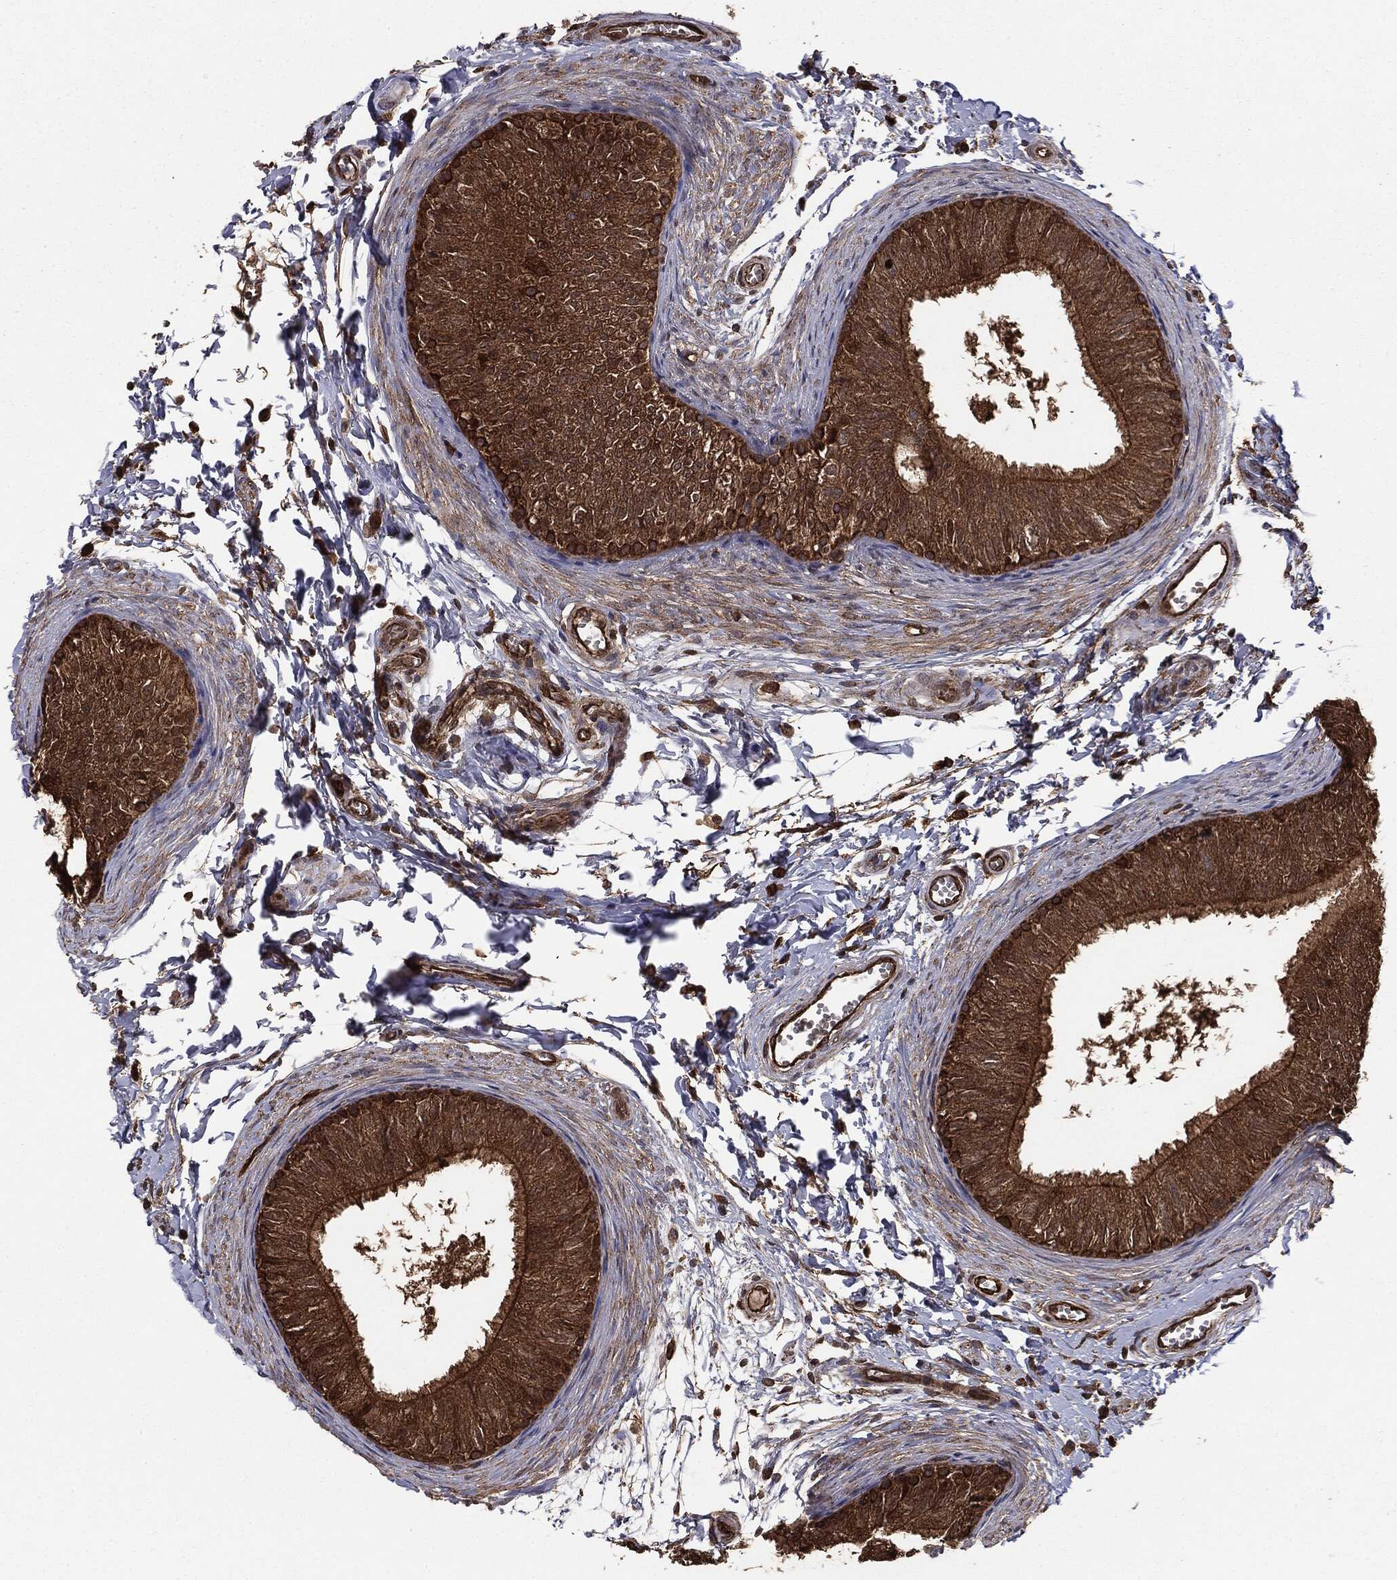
{"staining": {"intensity": "strong", "quantity": ">75%", "location": "cytoplasmic/membranous"}, "tissue": "epididymis", "cell_type": "Glandular cells", "image_type": "normal", "snomed": [{"axis": "morphology", "description": "Normal tissue, NOS"}, {"axis": "topography", "description": "Epididymis"}], "caption": "Immunohistochemical staining of unremarkable human epididymis displays high levels of strong cytoplasmic/membranous staining in approximately >75% of glandular cells.", "gene": "NME1", "patient": {"sex": "male", "age": 22}}